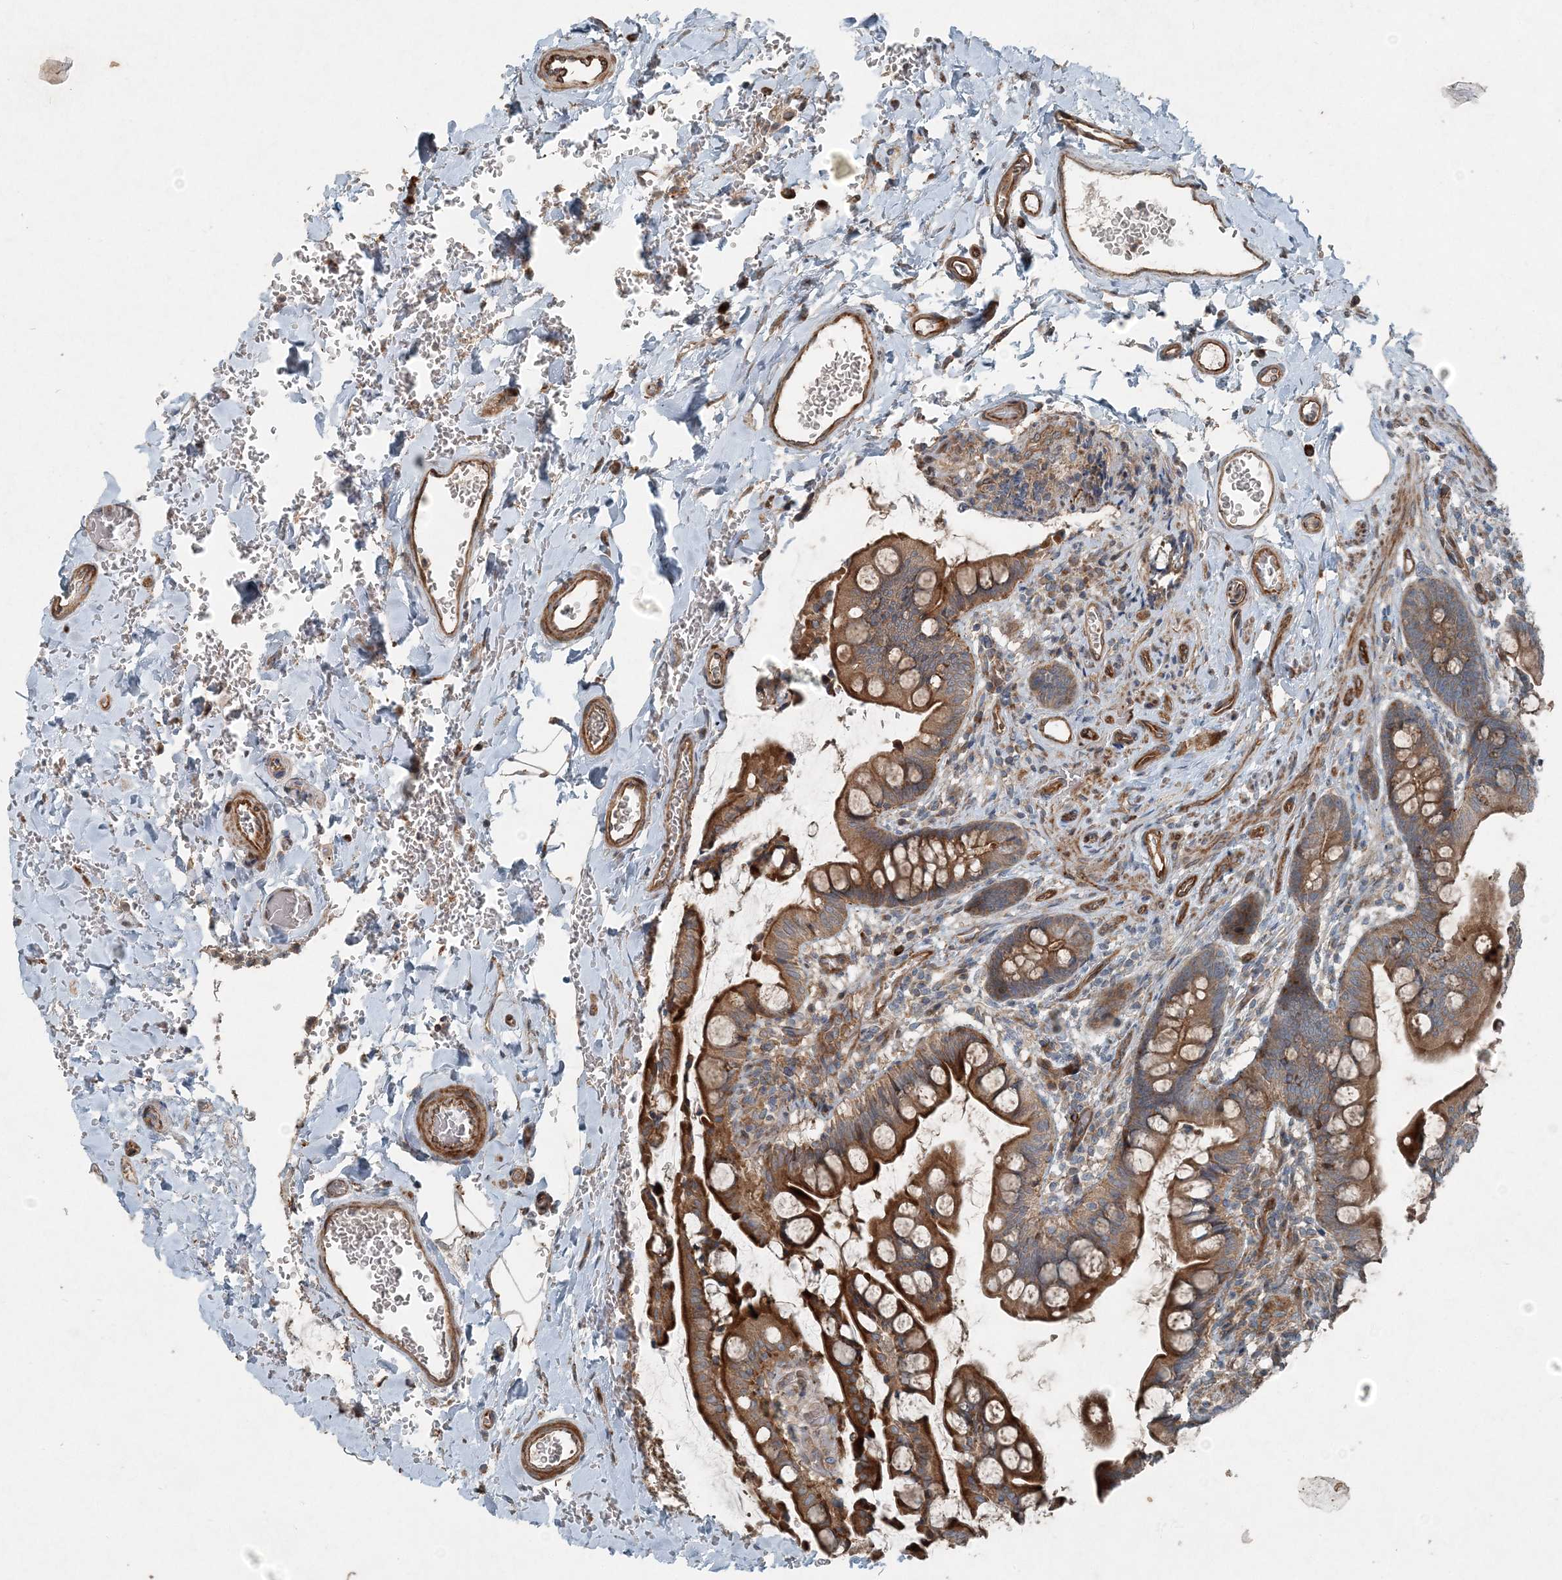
{"staining": {"intensity": "moderate", "quantity": ">75%", "location": "cytoplasmic/membranous"}, "tissue": "small intestine", "cell_type": "Glandular cells", "image_type": "normal", "snomed": [{"axis": "morphology", "description": "Normal tissue, NOS"}, {"axis": "topography", "description": "Small intestine"}], "caption": "Small intestine stained with immunohistochemistry shows moderate cytoplasmic/membranous positivity in approximately >75% of glandular cells.", "gene": "INTU", "patient": {"sex": "male", "age": 52}}